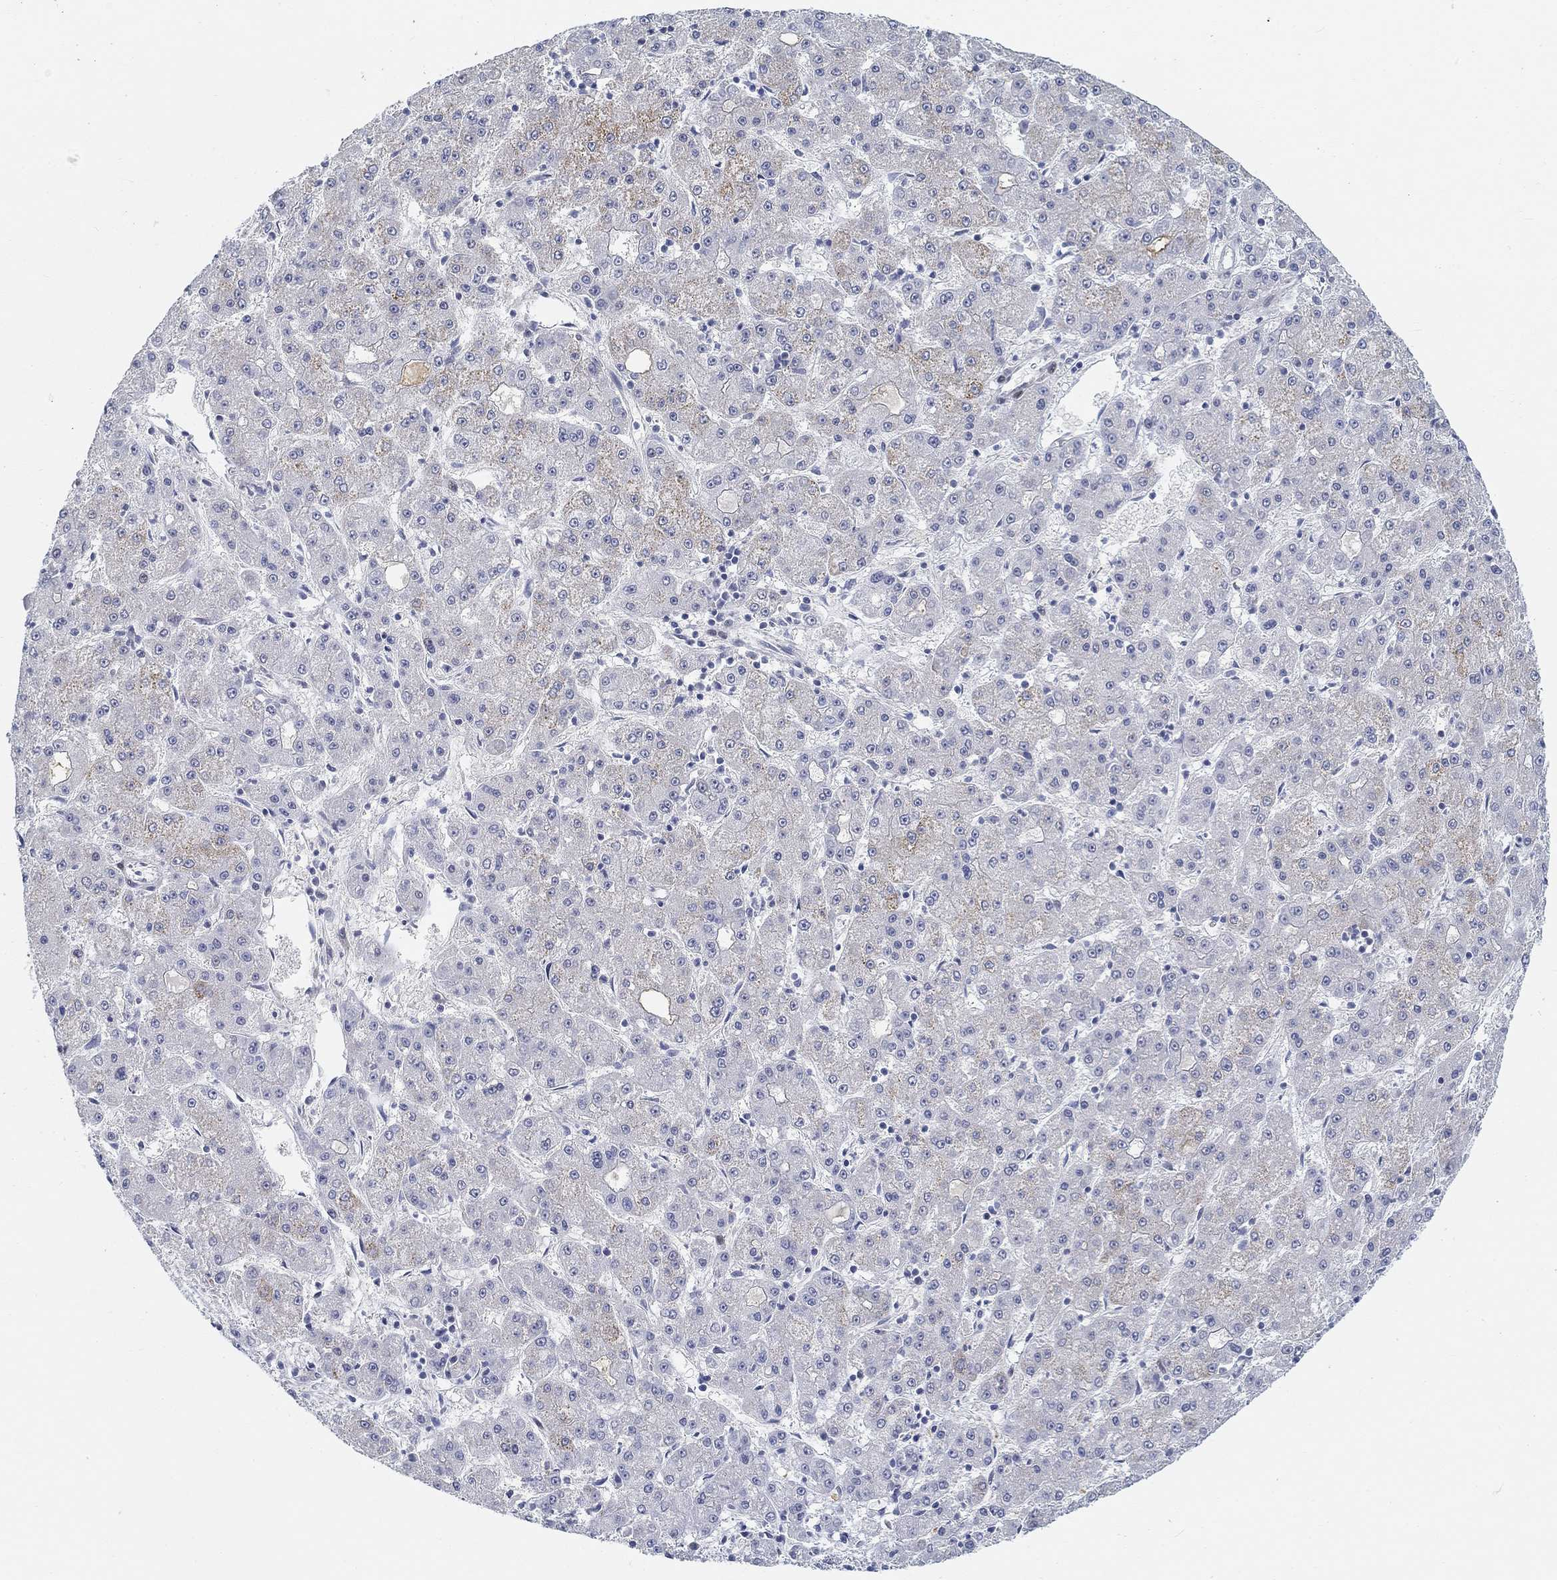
{"staining": {"intensity": "weak", "quantity": "<25%", "location": "cytoplasmic/membranous"}, "tissue": "liver cancer", "cell_type": "Tumor cells", "image_type": "cancer", "snomed": [{"axis": "morphology", "description": "Carcinoma, Hepatocellular, NOS"}, {"axis": "topography", "description": "Liver"}], "caption": "Protein analysis of liver cancer (hepatocellular carcinoma) reveals no significant expression in tumor cells.", "gene": "SNTG2", "patient": {"sex": "male", "age": 73}}